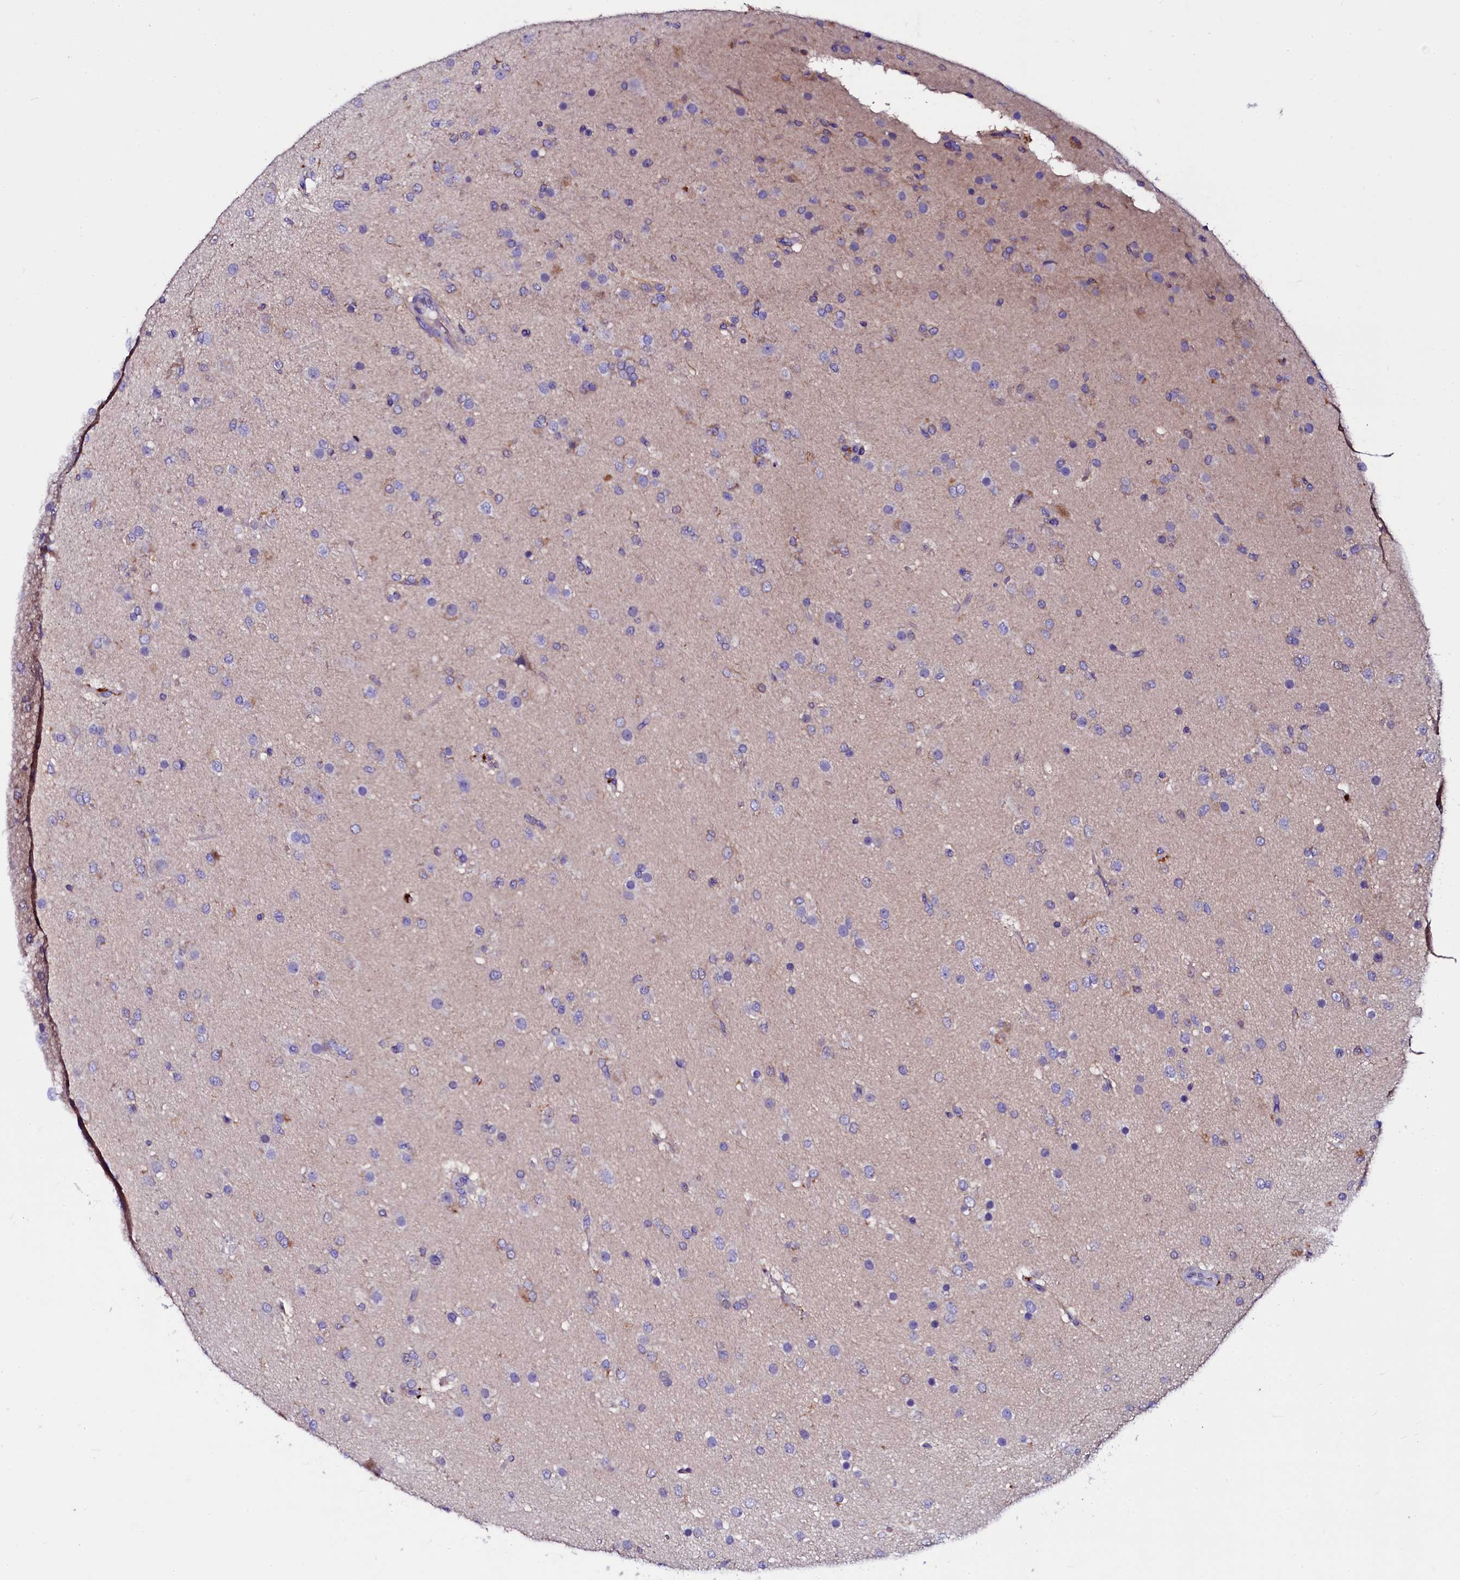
{"staining": {"intensity": "weak", "quantity": "<25%", "location": "cytoplasmic/membranous"}, "tissue": "glioma", "cell_type": "Tumor cells", "image_type": "cancer", "snomed": [{"axis": "morphology", "description": "Glioma, malignant, Low grade"}, {"axis": "topography", "description": "Brain"}], "caption": "Tumor cells are negative for protein expression in human malignant glioma (low-grade).", "gene": "OTOL1", "patient": {"sex": "male", "age": 65}}